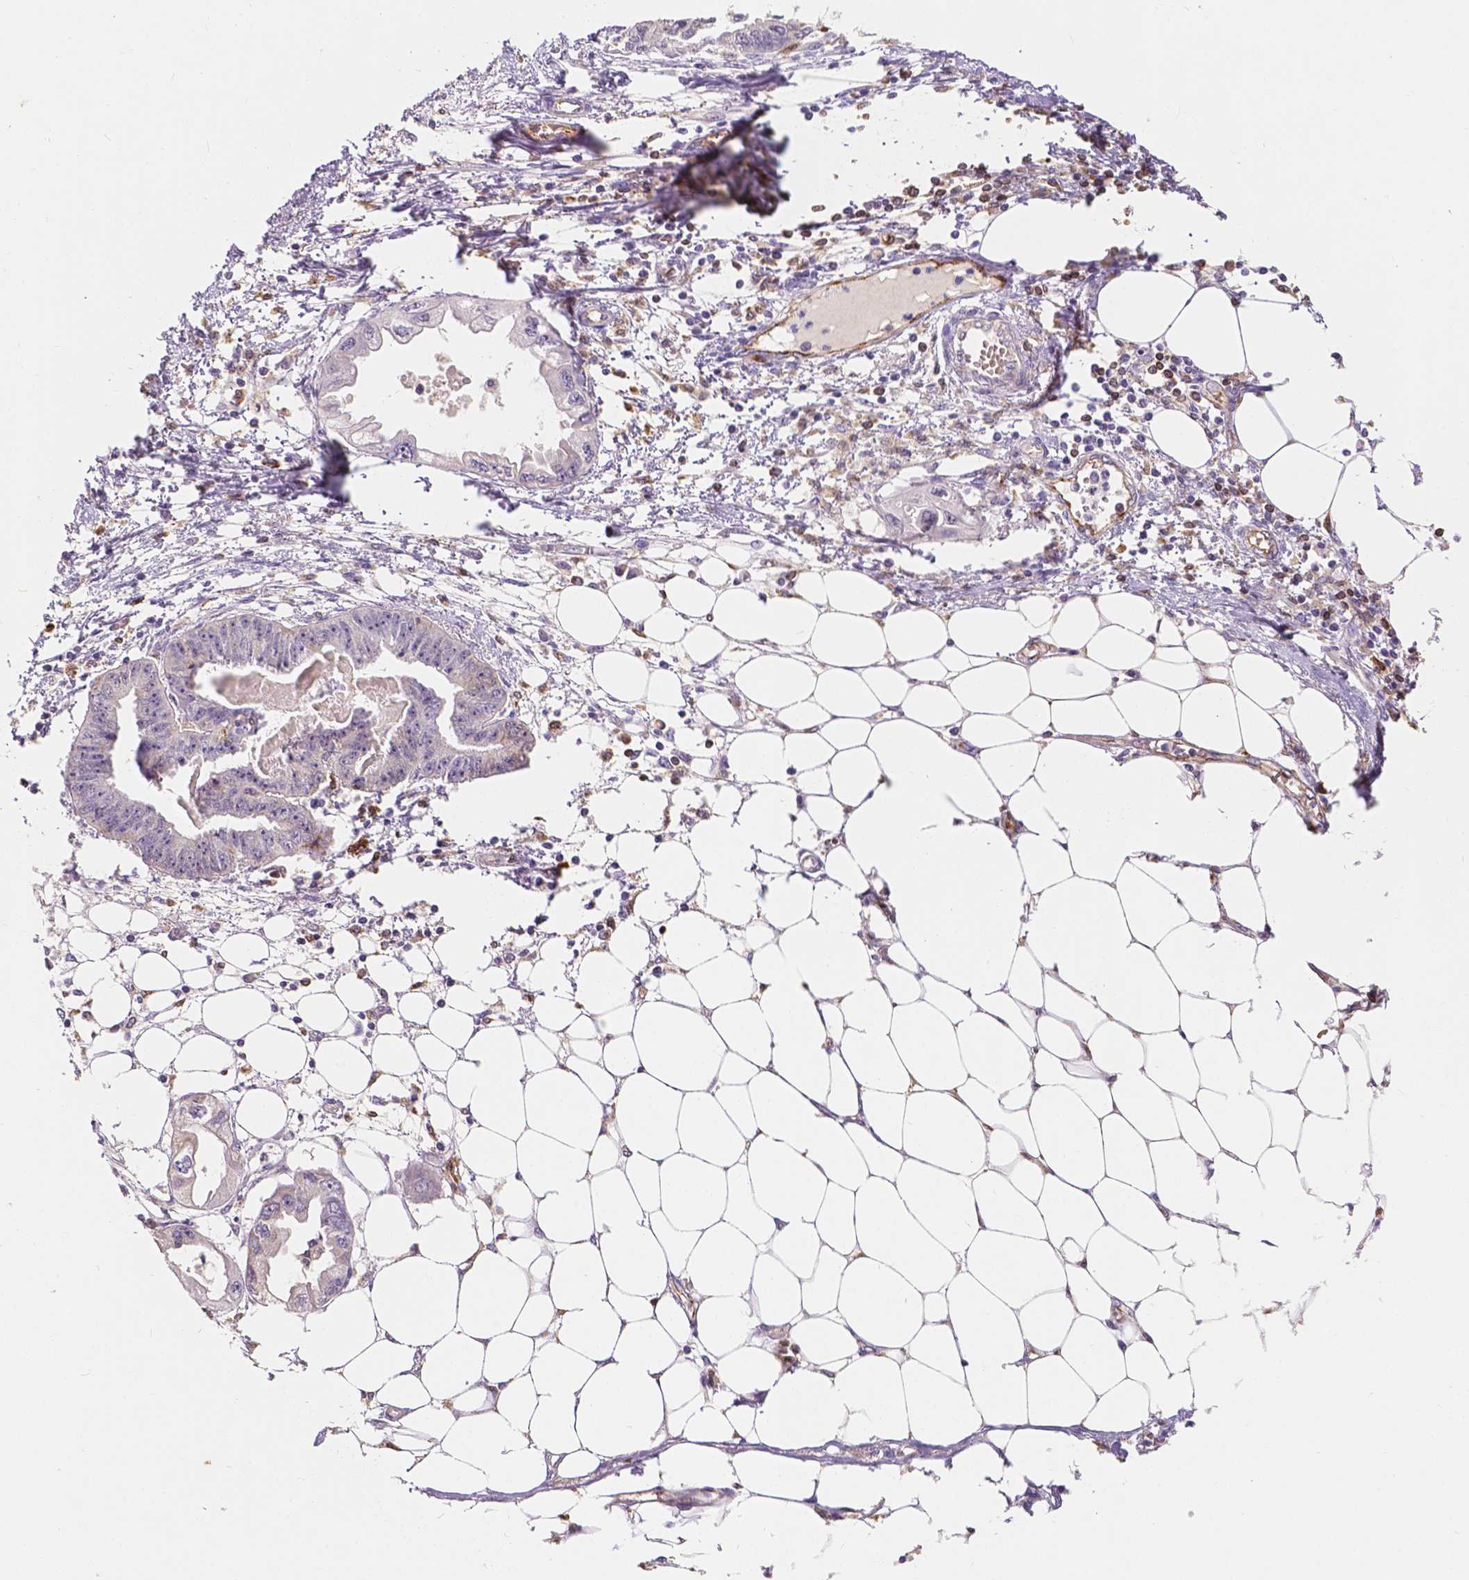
{"staining": {"intensity": "negative", "quantity": "none", "location": "none"}, "tissue": "endometrial cancer", "cell_type": "Tumor cells", "image_type": "cancer", "snomed": [{"axis": "morphology", "description": "Adenocarcinoma, NOS"}, {"axis": "morphology", "description": "Adenocarcinoma, metastatic, NOS"}, {"axis": "topography", "description": "Adipose tissue"}, {"axis": "topography", "description": "Endometrium"}], "caption": "The image shows no significant expression in tumor cells of endometrial adenocarcinoma.", "gene": "SLC22A4", "patient": {"sex": "female", "age": 67}}